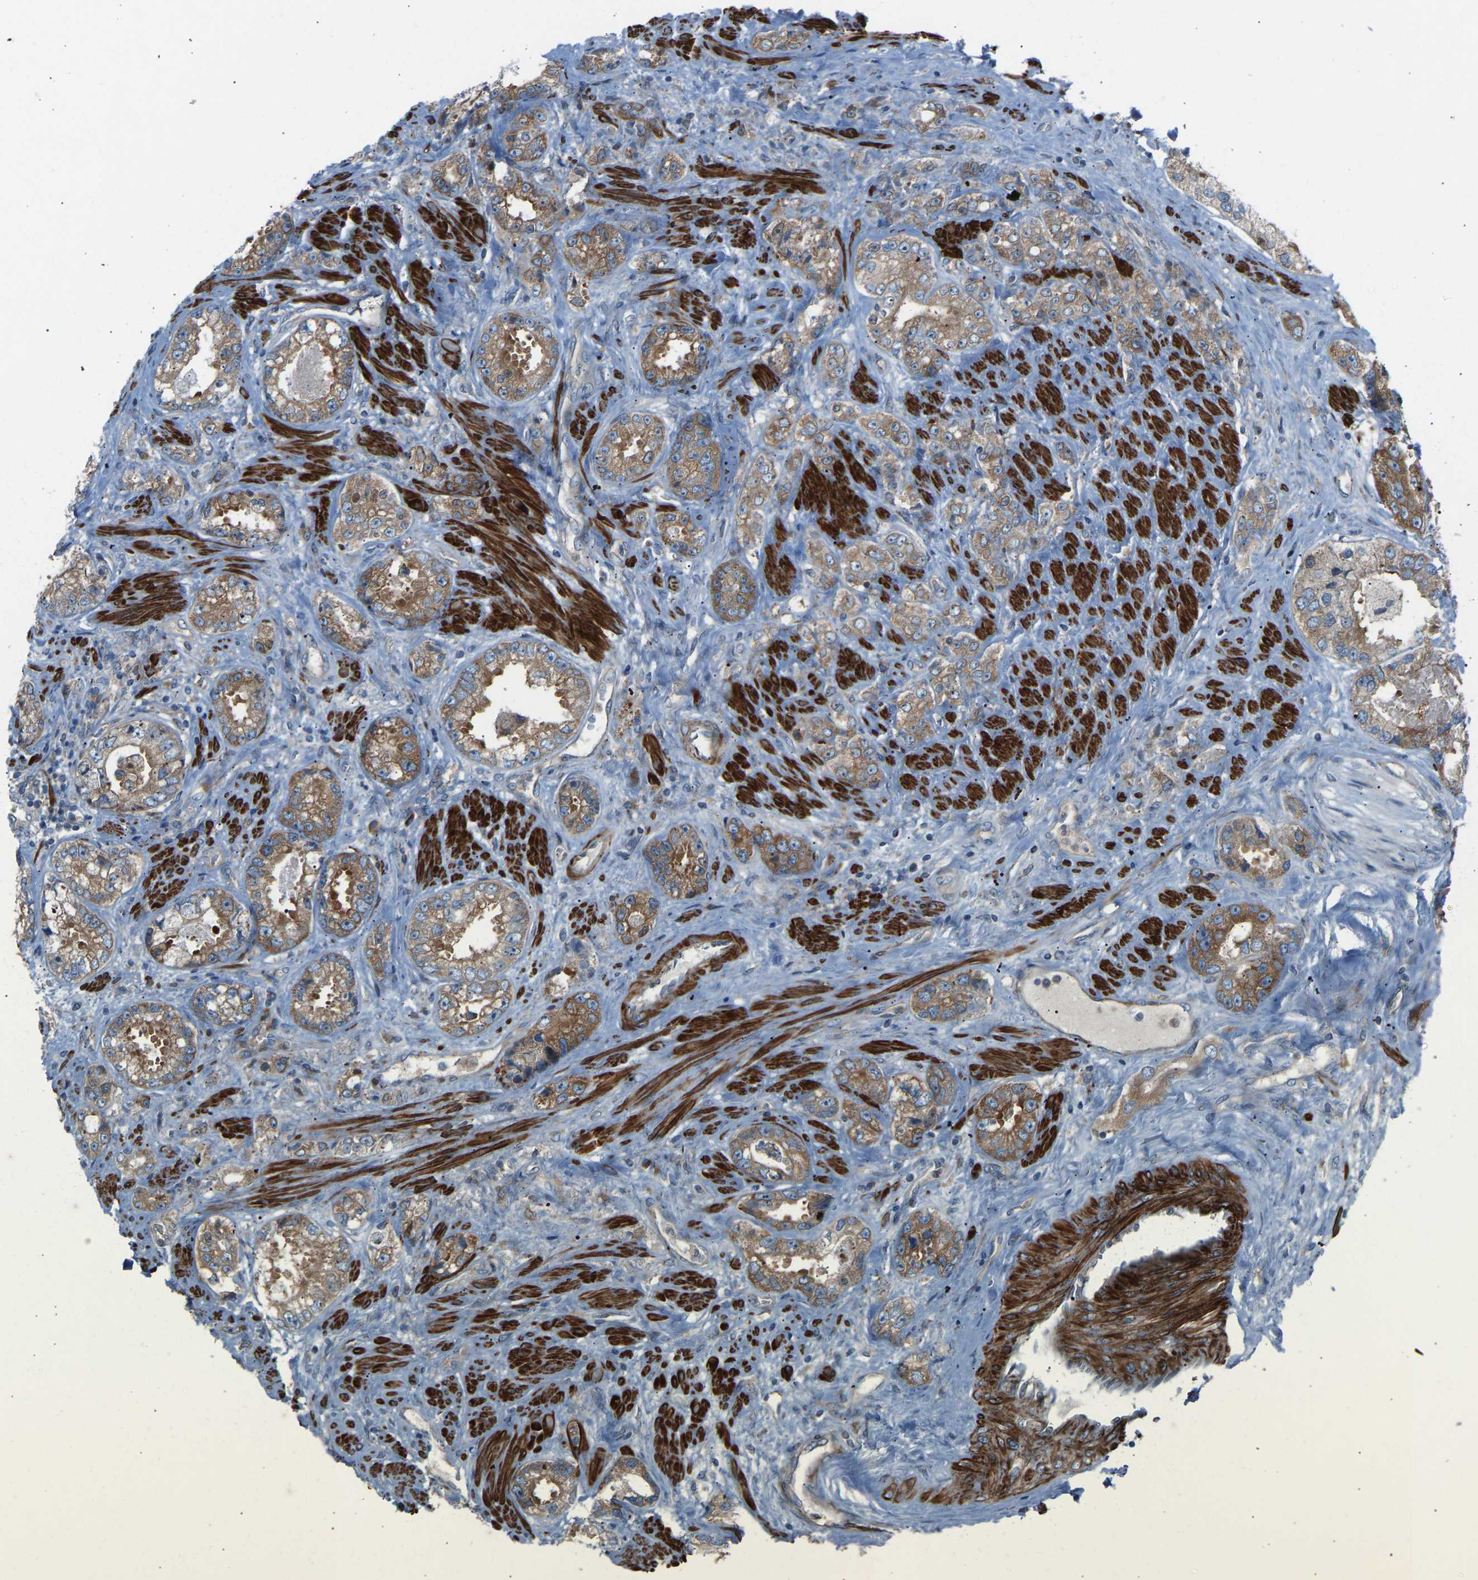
{"staining": {"intensity": "moderate", "quantity": ">75%", "location": "cytoplasmic/membranous"}, "tissue": "prostate cancer", "cell_type": "Tumor cells", "image_type": "cancer", "snomed": [{"axis": "morphology", "description": "Adenocarcinoma, High grade"}, {"axis": "topography", "description": "Prostate"}], "caption": "High-power microscopy captured an immunohistochemistry photomicrograph of prostate cancer (adenocarcinoma (high-grade)), revealing moderate cytoplasmic/membranous expression in about >75% of tumor cells.", "gene": "VPS41", "patient": {"sex": "male", "age": 61}}